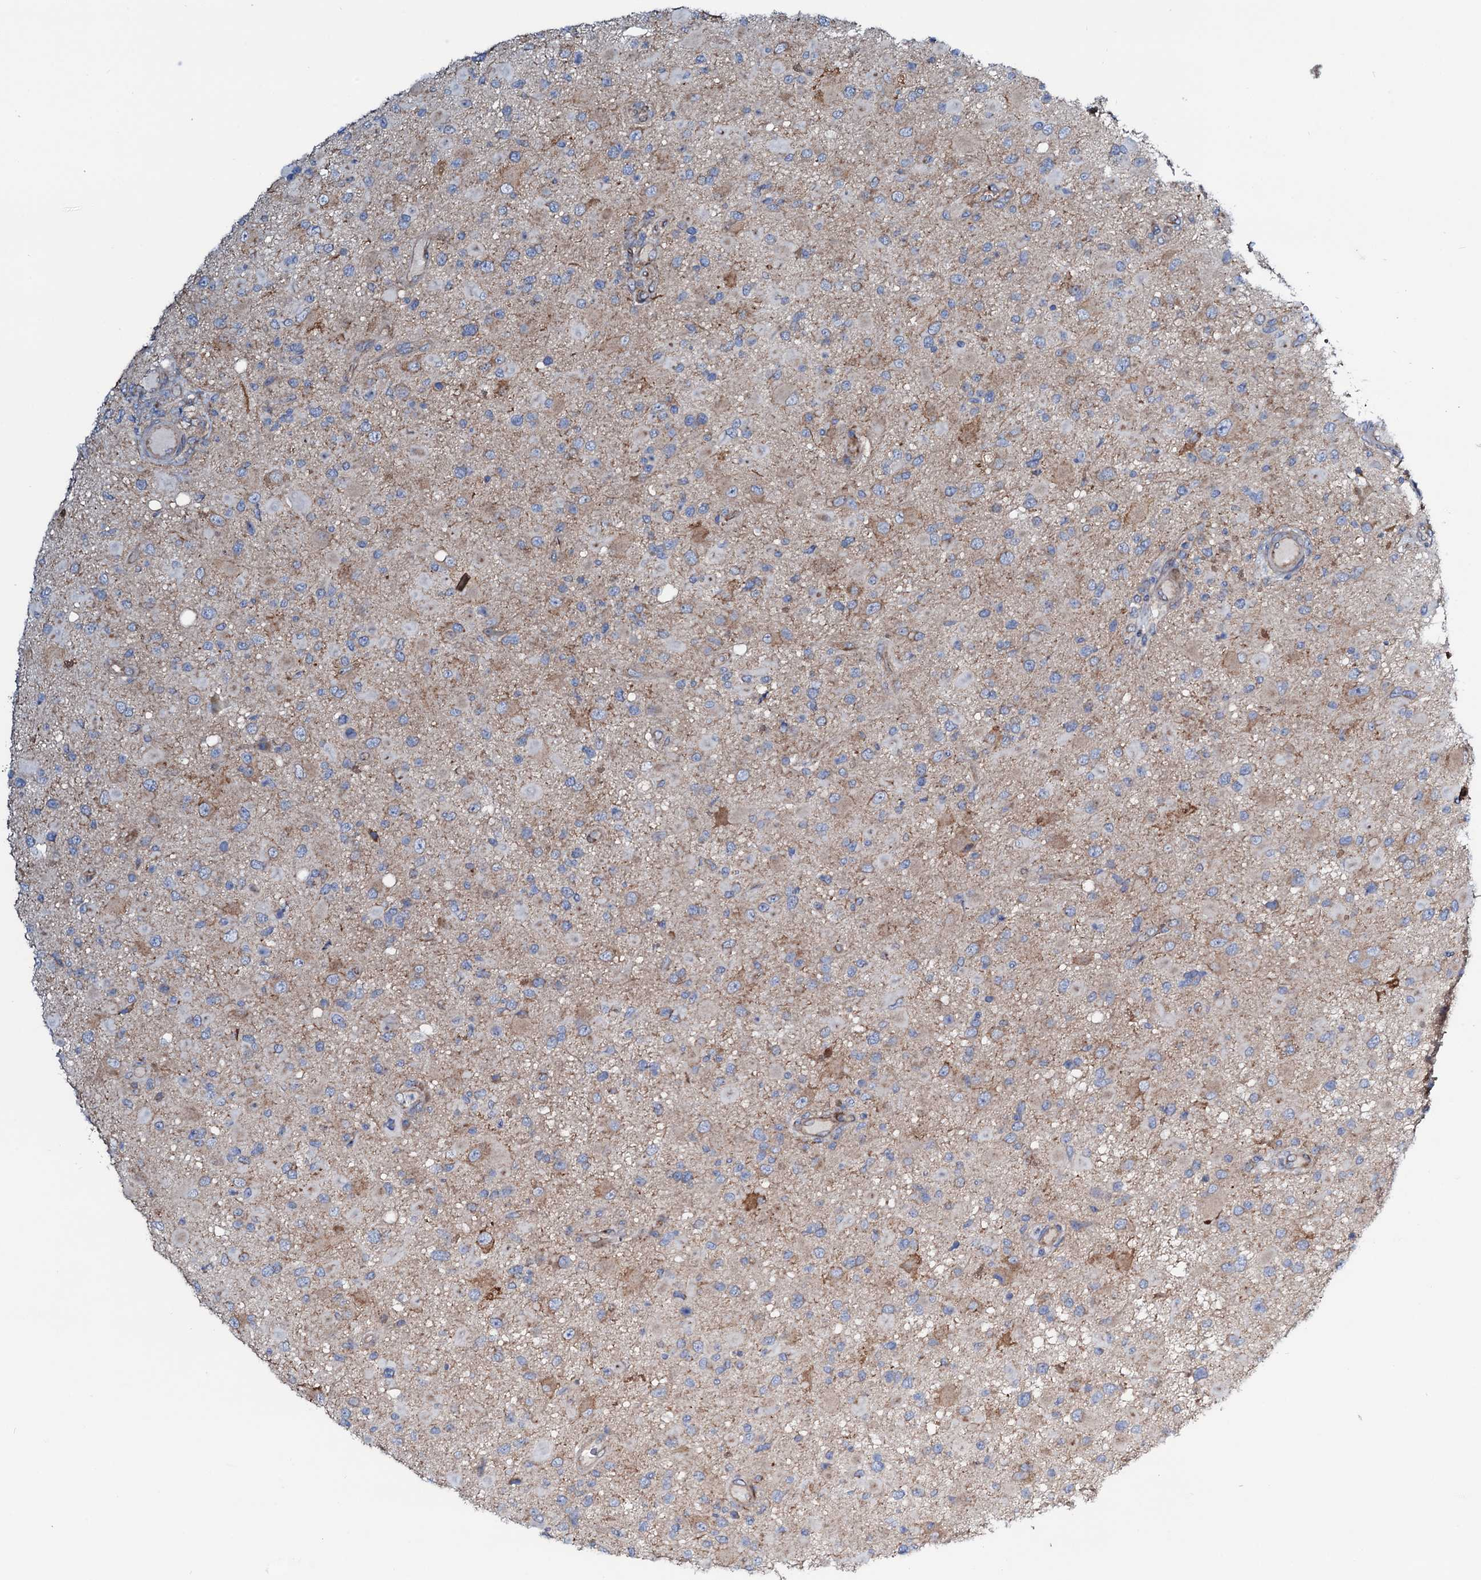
{"staining": {"intensity": "negative", "quantity": "none", "location": "none"}, "tissue": "glioma", "cell_type": "Tumor cells", "image_type": "cancer", "snomed": [{"axis": "morphology", "description": "Glioma, malignant, High grade"}, {"axis": "topography", "description": "Brain"}], "caption": "IHC micrograph of human malignant high-grade glioma stained for a protein (brown), which displays no staining in tumor cells.", "gene": "STARD13", "patient": {"sex": "male", "age": 53}}